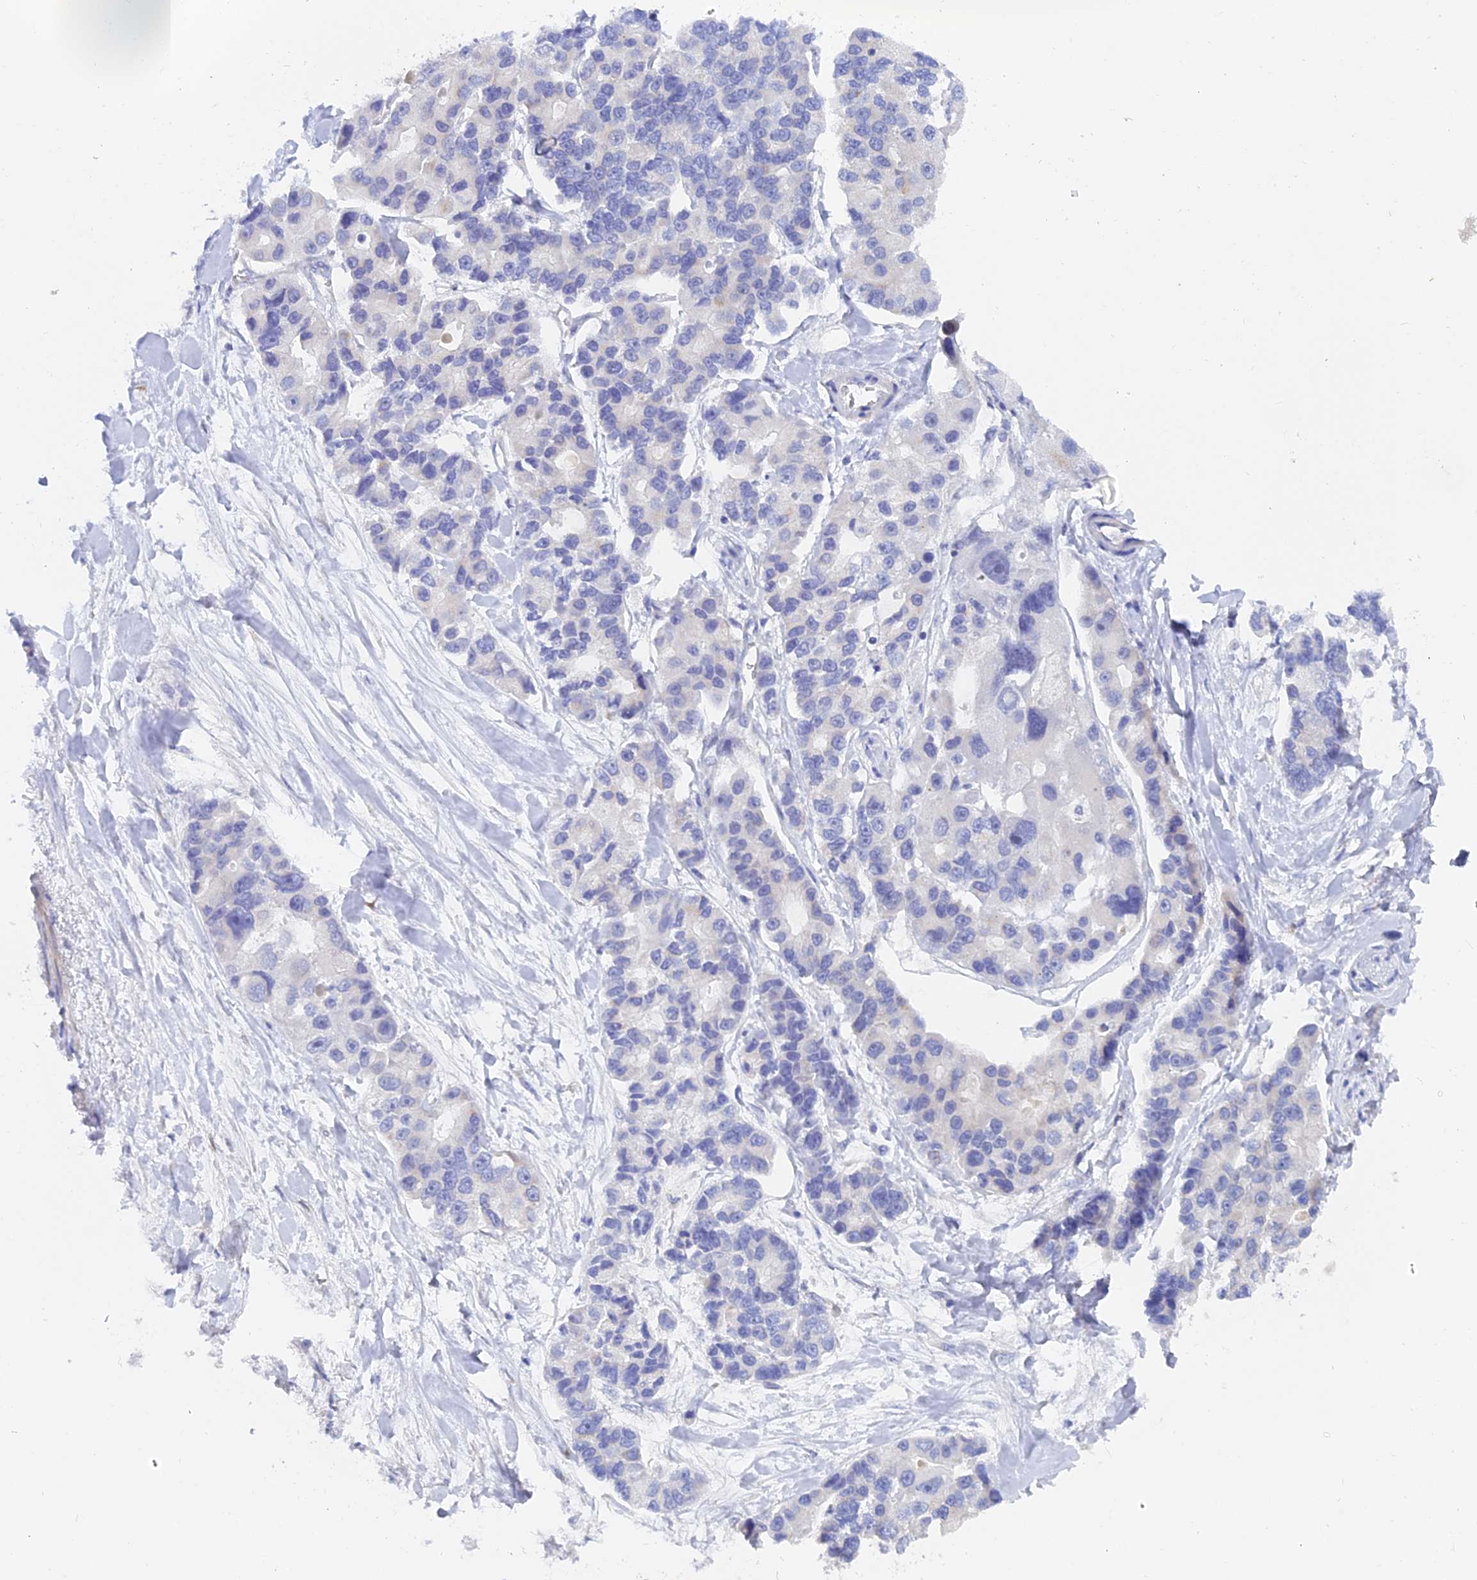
{"staining": {"intensity": "negative", "quantity": "none", "location": "none"}, "tissue": "lung cancer", "cell_type": "Tumor cells", "image_type": "cancer", "snomed": [{"axis": "morphology", "description": "Adenocarcinoma, NOS"}, {"axis": "topography", "description": "Lung"}], "caption": "Immunohistochemical staining of adenocarcinoma (lung) exhibits no significant expression in tumor cells.", "gene": "GLB1L", "patient": {"sex": "female", "age": 54}}